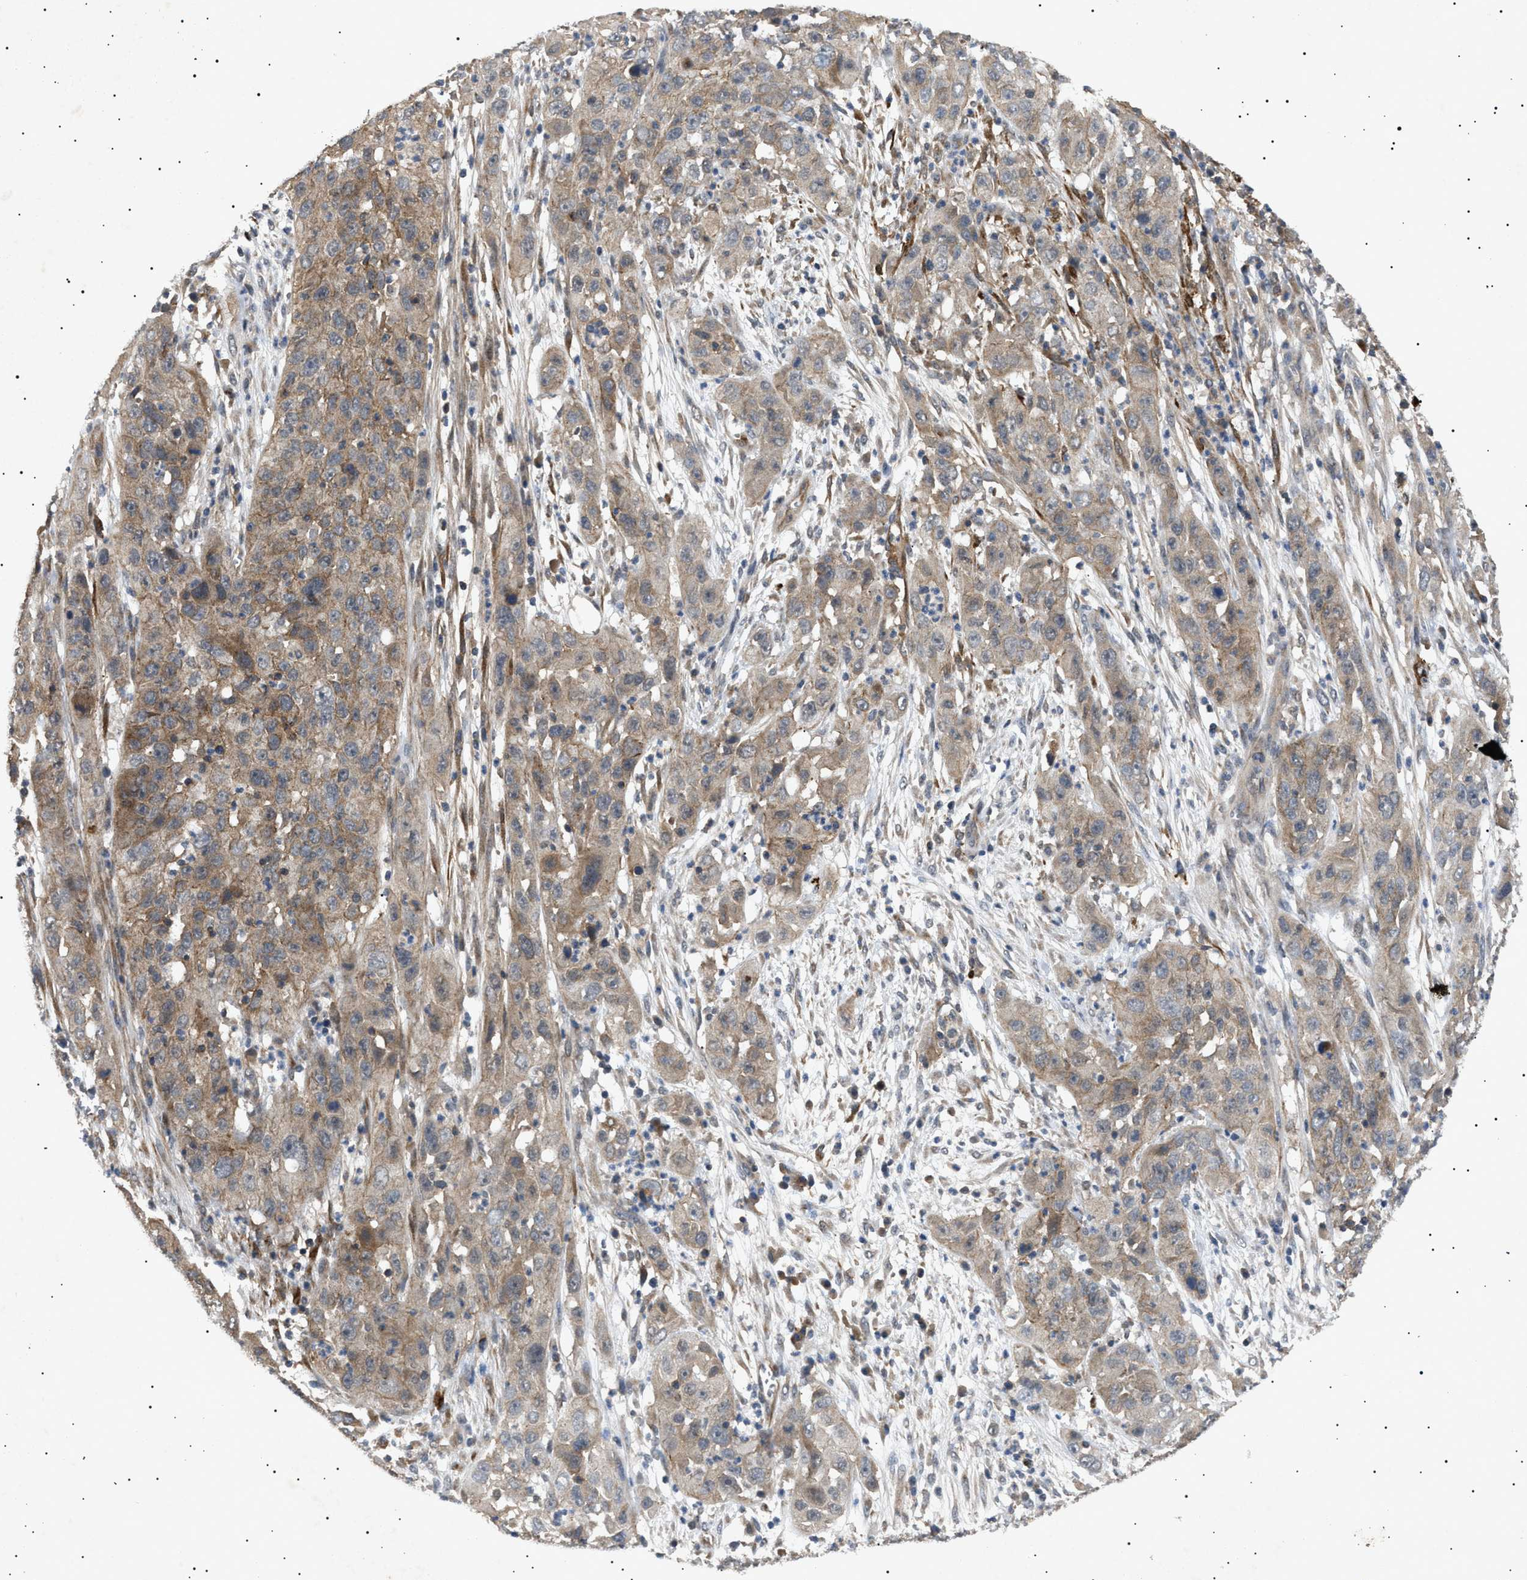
{"staining": {"intensity": "moderate", "quantity": ">75%", "location": "cytoplasmic/membranous"}, "tissue": "cervical cancer", "cell_type": "Tumor cells", "image_type": "cancer", "snomed": [{"axis": "morphology", "description": "Squamous cell carcinoma, NOS"}, {"axis": "topography", "description": "Cervix"}], "caption": "Tumor cells display moderate cytoplasmic/membranous expression in approximately >75% of cells in cervical cancer. (Brightfield microscopy of DAB IHC at high magnification).", "gene": "SIRT5", "patient": {"sex": "female", "age": 32}}